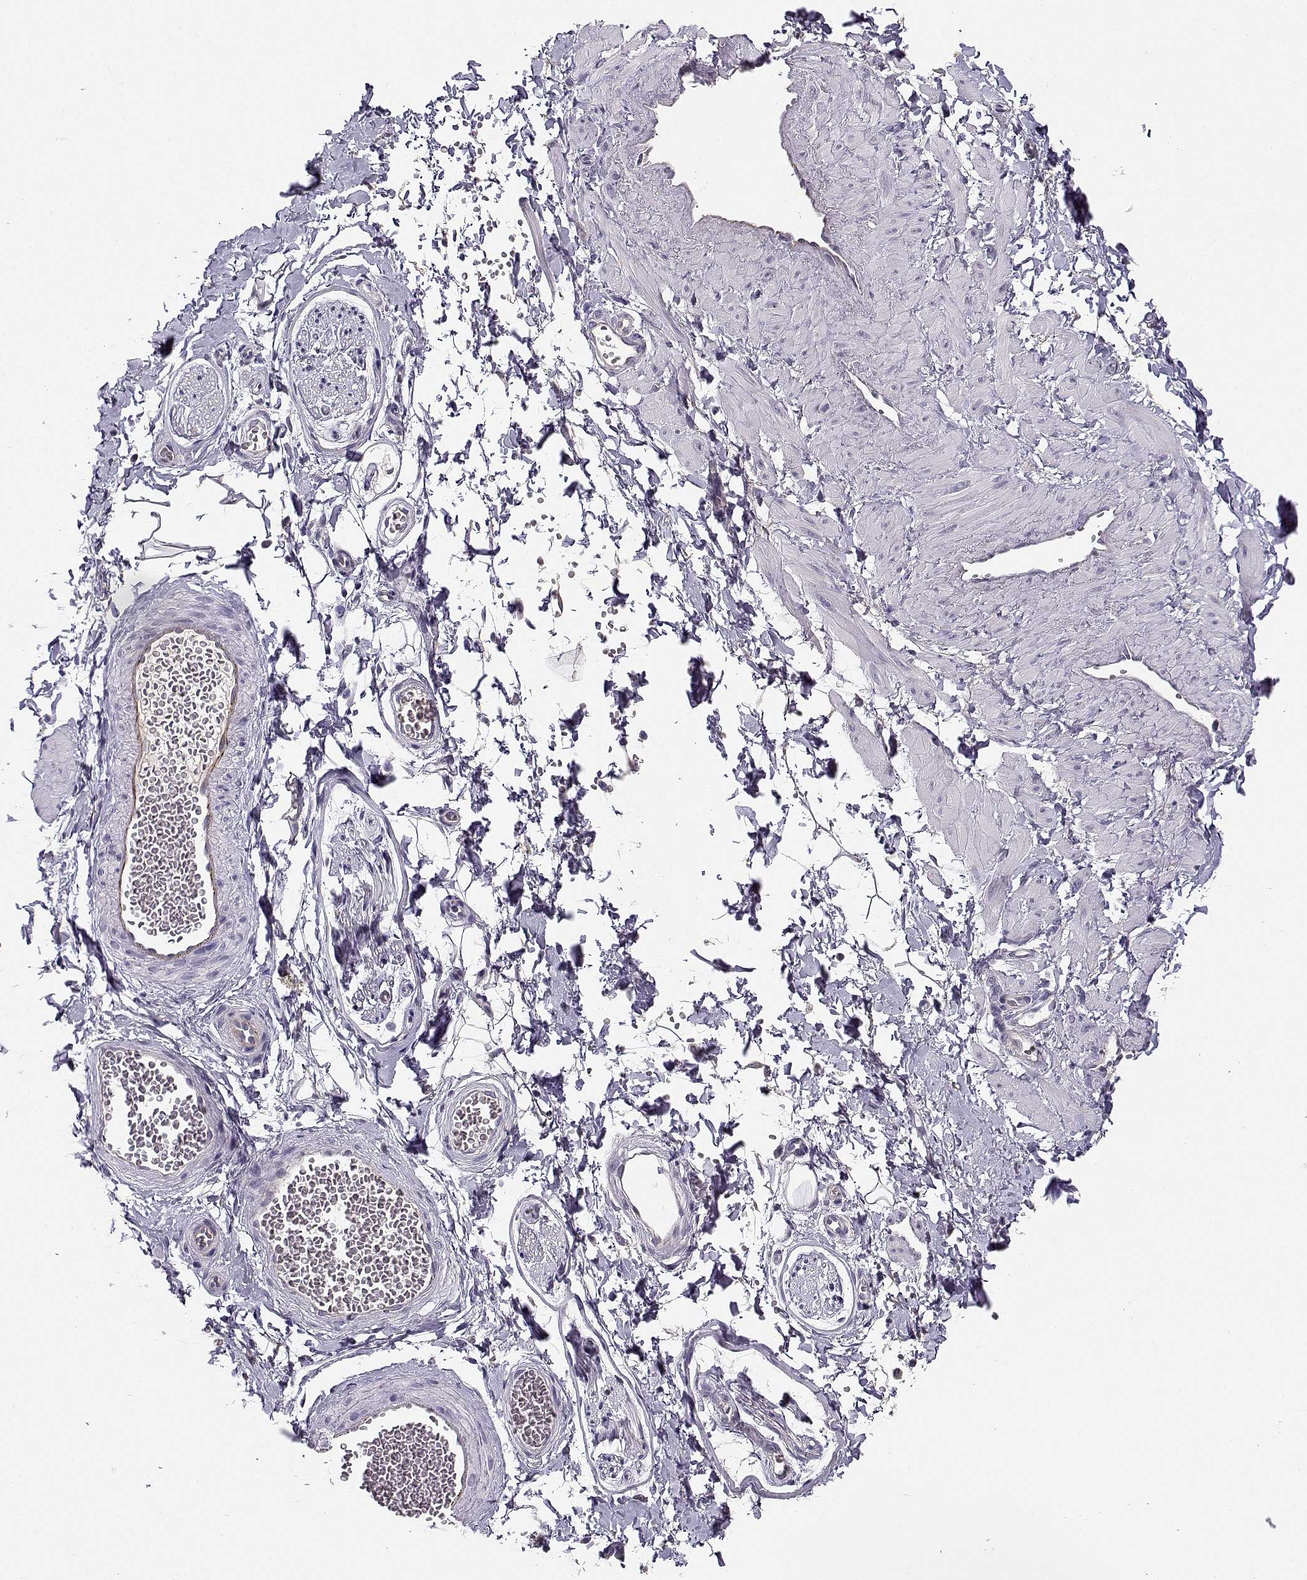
{"staining": {"intensity": "negative", "quantity": "none", "location": "none"}, "tissue": "adipose tissue", "cell_type": "Adipocytes", "image_type": "normal", "snomed": [{"axis": "morphology", "description": "Normal tissue, NOS"}, {"axis": "topography", "description": "Smooth muscle"}, {"axis": "topography", "description": "Peripheral nerve tissue"}], "caption": "DAB (3,3'-diaminobenzidine) immunohistochemical staining of benign adipose tissue reveals no significant positivity in adipocytes.", "gene": "TMEM145", "patient": {"sex": "male", "age": 22}}